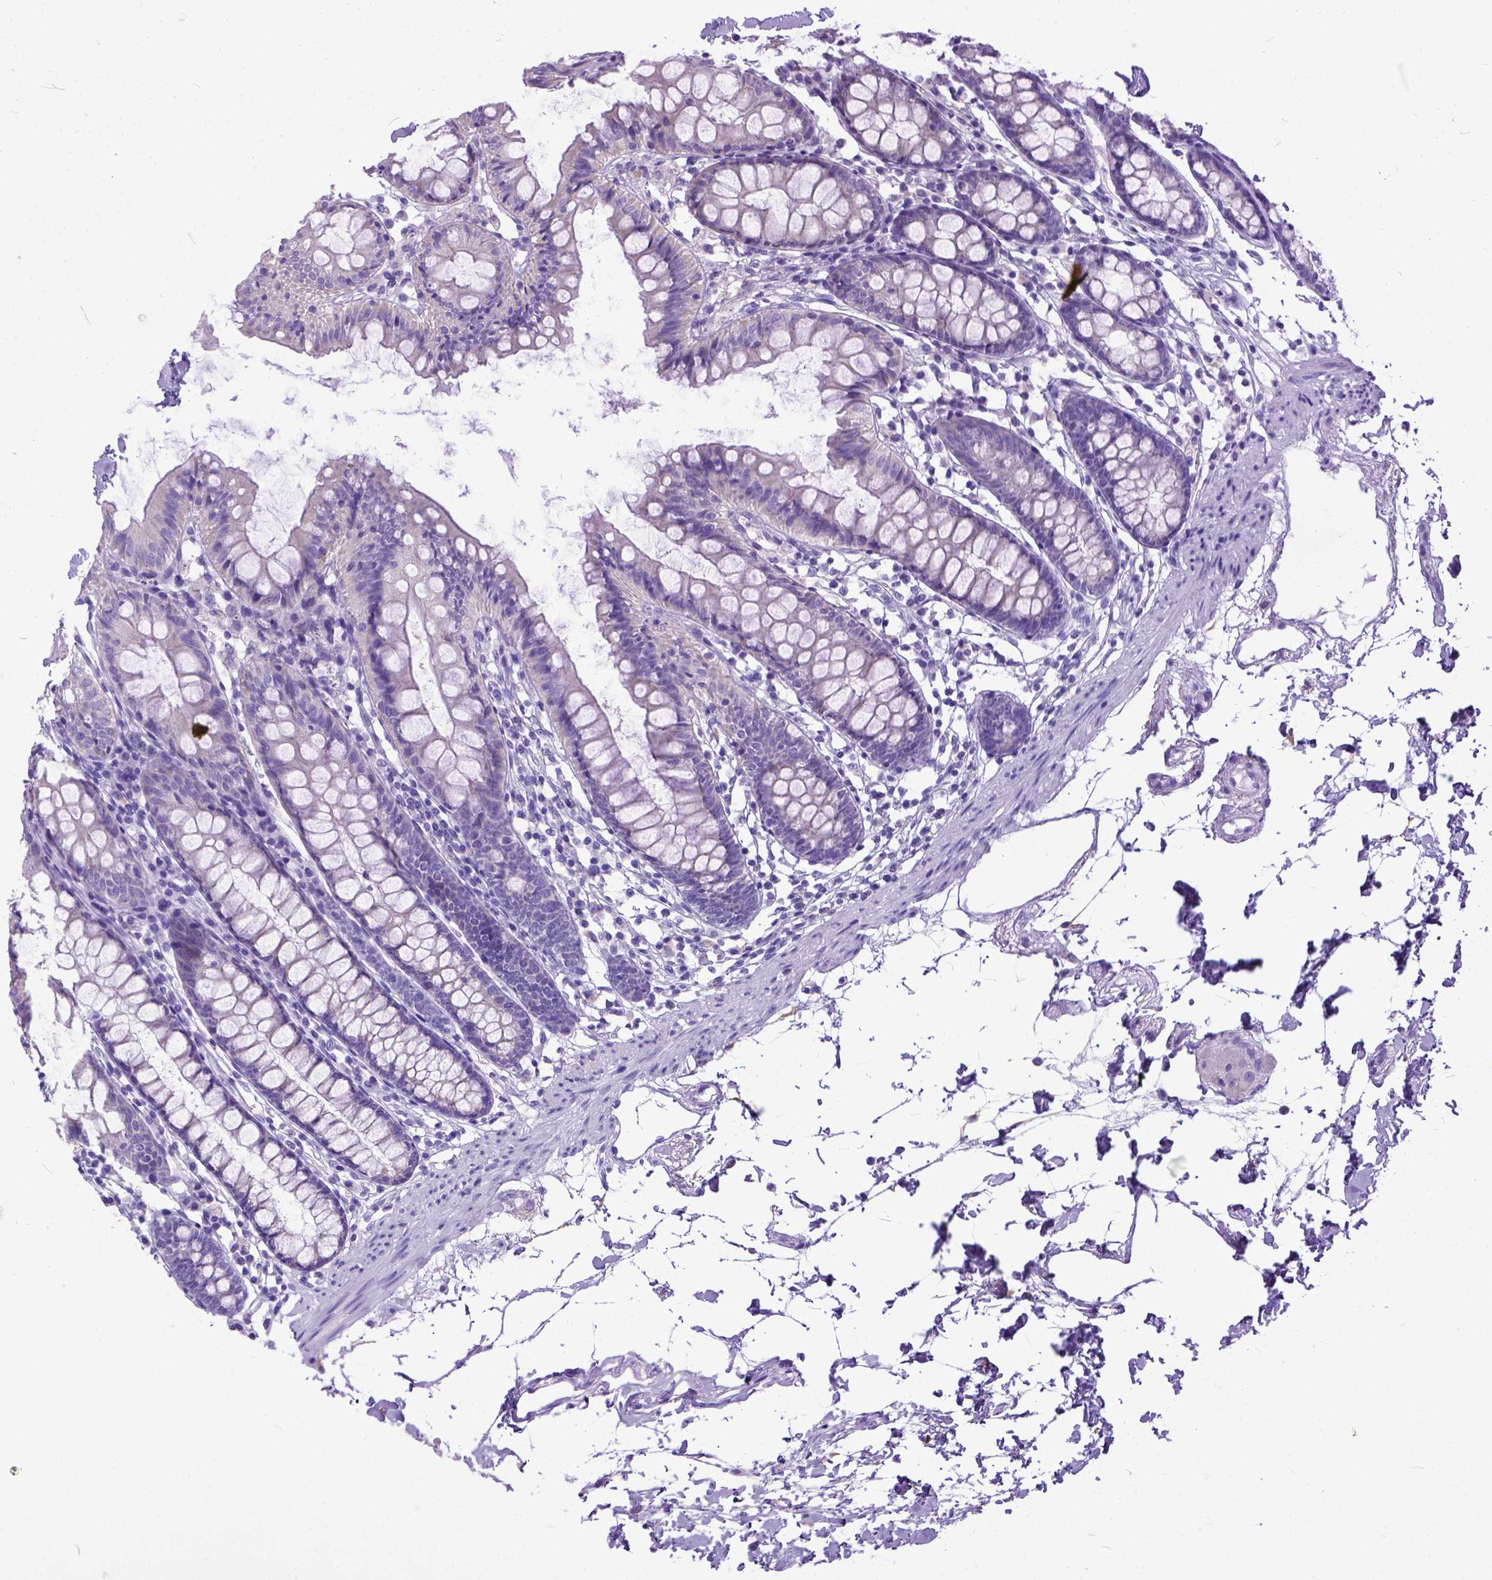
{"staining": {"intensity": "negative", "quantity": "none", "location": "none"}, "tissue": "colon", "cell_type": "Endothelial cells", "image_type": "normal", "snomed": [{"axis": "morphology", "description": "Normal tissue, NOS"}, {"axis": "topography", "description": "Colon"}], "caption": "An immunohistochemistry (IHC) photomicrograph of benign colon is shown. There is no staining in endothelial cells of colon. Nuclei are stained in blue.", "gene": "PPL", "patient": {"sex": "female", "age": 84}}